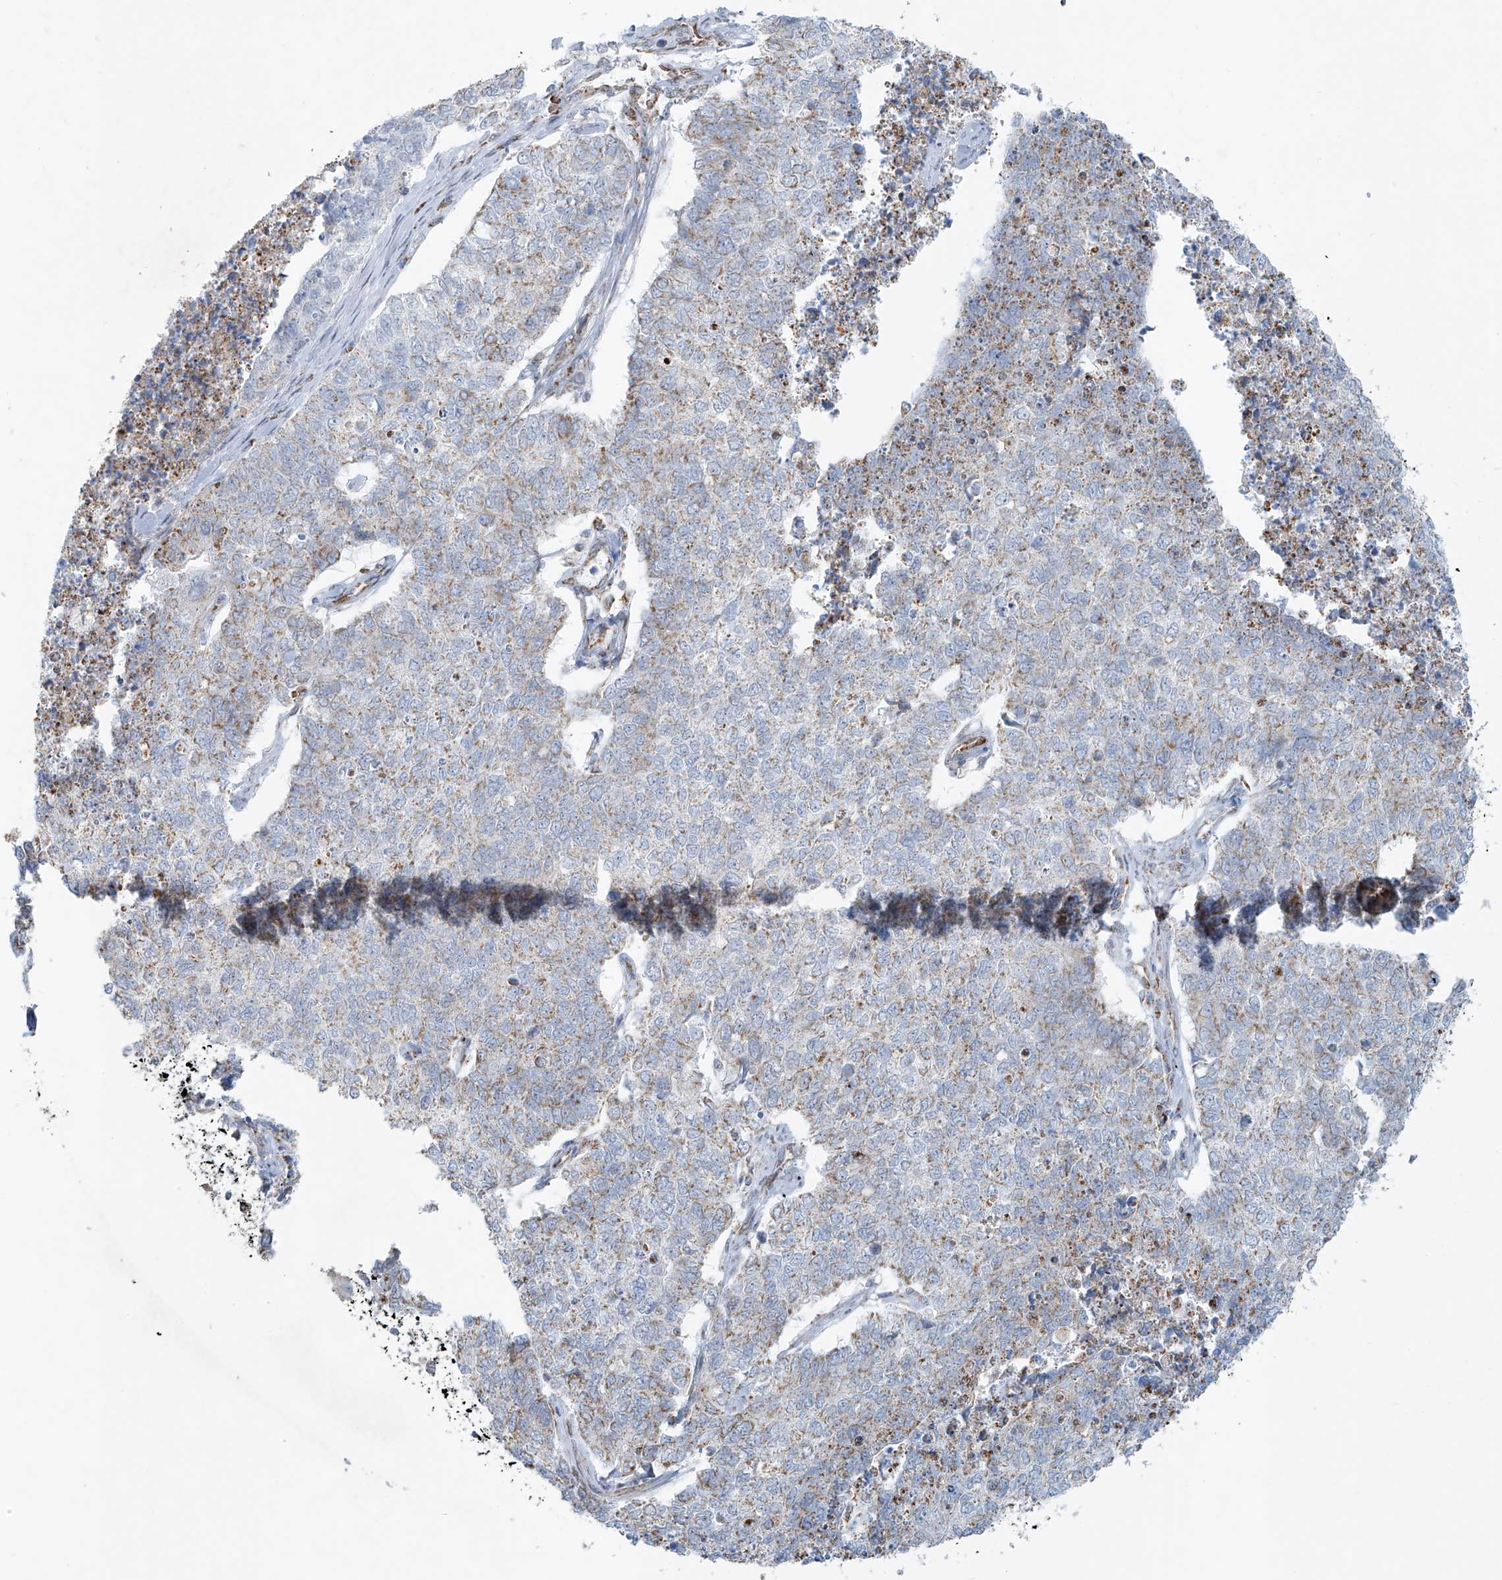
{"staining": {"intensity": "weak", "quantity": "25%-75%", "location": "cytoplasmic/membranous"}, "tissue": "cervical cancer", "cell_type": "Tumor cells", "image_type": "cancer", "snomed": [{"axis": "morphology", "description": "Squamous cell carcinoma, NOS"}, {"axis": "topography", "description": "Cervix"}], "caption": "Cervical squamous cell carcinoma stained with immunohistochemistry (IHC) reveals weak cytoplasmic/membranous expression in approximately 25%-75% of tumor cells. The protein of interest is shown in brown color, while the nuclei are stained blue.", "gene": "SMDT1", "patient": {"sex": "female", "age": 63}}